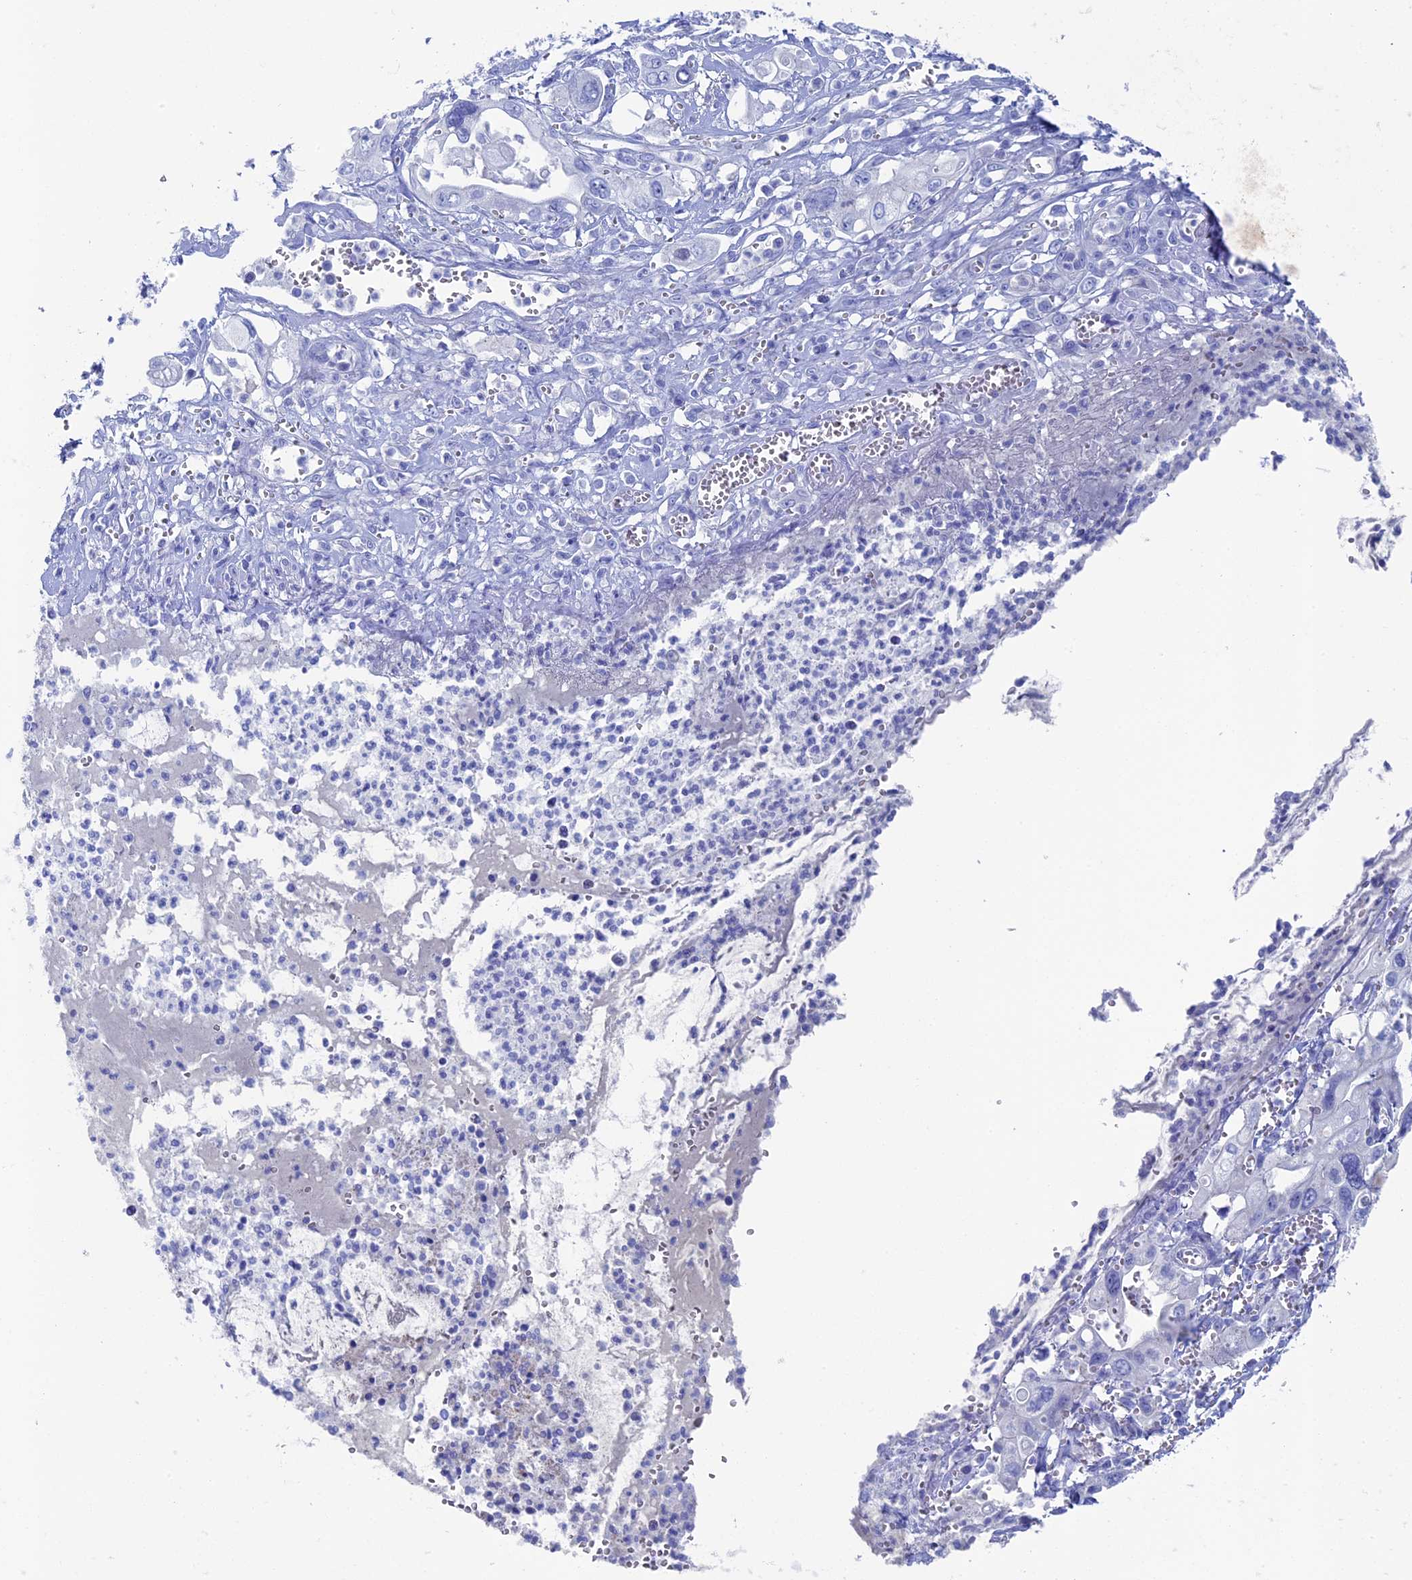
{"staining": {"intensity": "negative", "quantity": "none", "location": "none"}, "tissue": "pancreatic cancer", "cell_type": "Tumor cells", "image_type": "cancer", "snomed": [{"axis": "morphology", "description": "Adenocarcinoma, NOS"}, {"axis": "topography", "description": "Pancreas"}], "caption": "A micrograph of human pancreatic cancer (adenocarcinoma) is negative for staining in tumor cells. (DAB immunohistochemistry, high magnification).", "gene": "UNC119", "patient": {"sex": "male", "age": 68}}